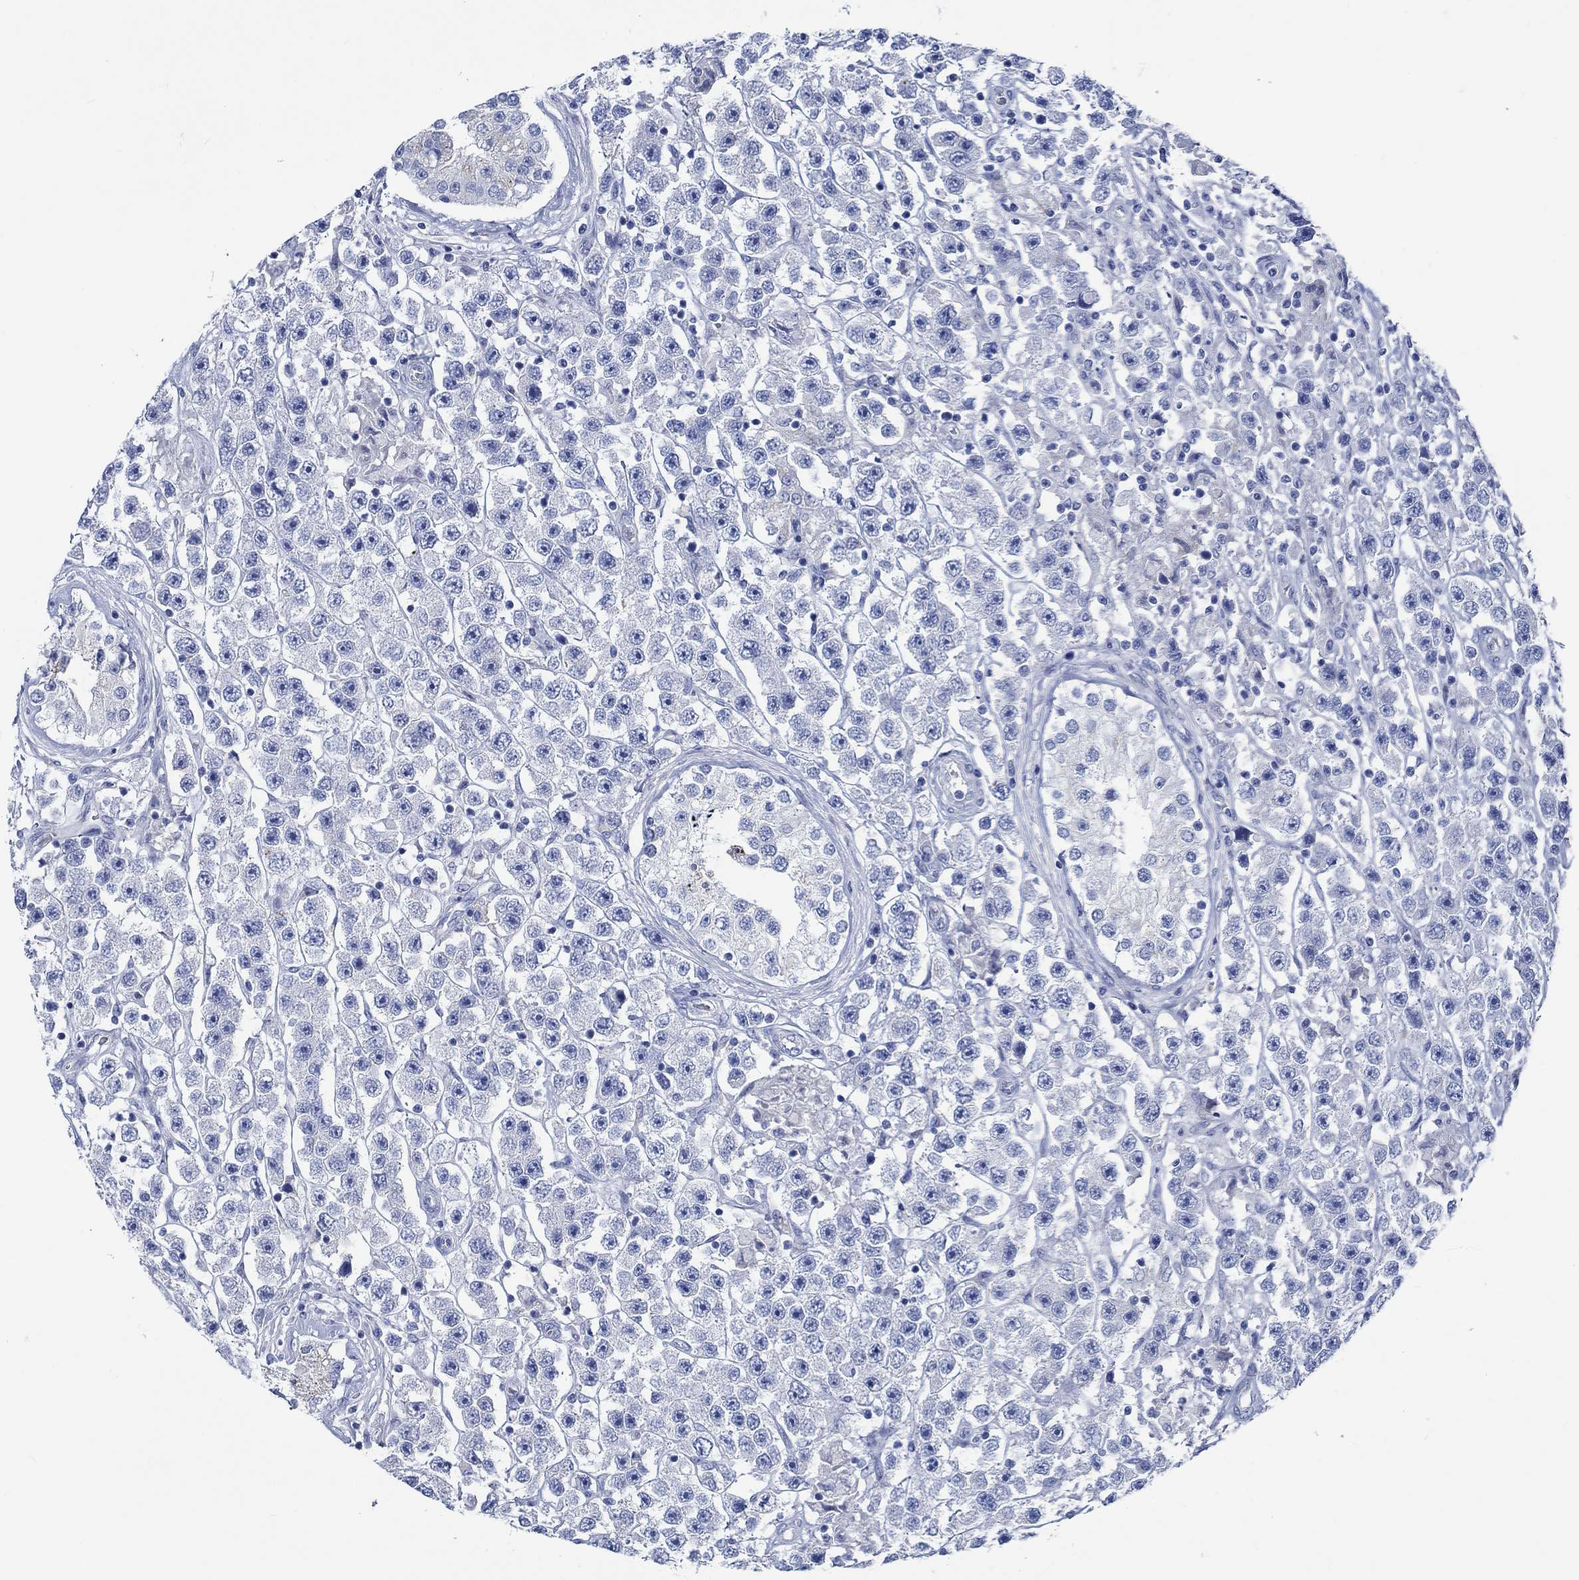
{"staining": {"intensity": "negative", "quantity": "none", "location": "none"}, "tissue": "testis cancer", "cell_type": "Tumor cells", "image_type": "cancer", "snomed": [{"axis": "morphology", "description": "Seminoma, NOS"}, {"axis": "topography", "description": "Testis"}], "caption": "DAB immunohistochemical staining of testis seminoma demonstrates no significant positivity in tumor cells.", "gene": "SVEP1", "patient": {"sex": "male", "age": 45}}